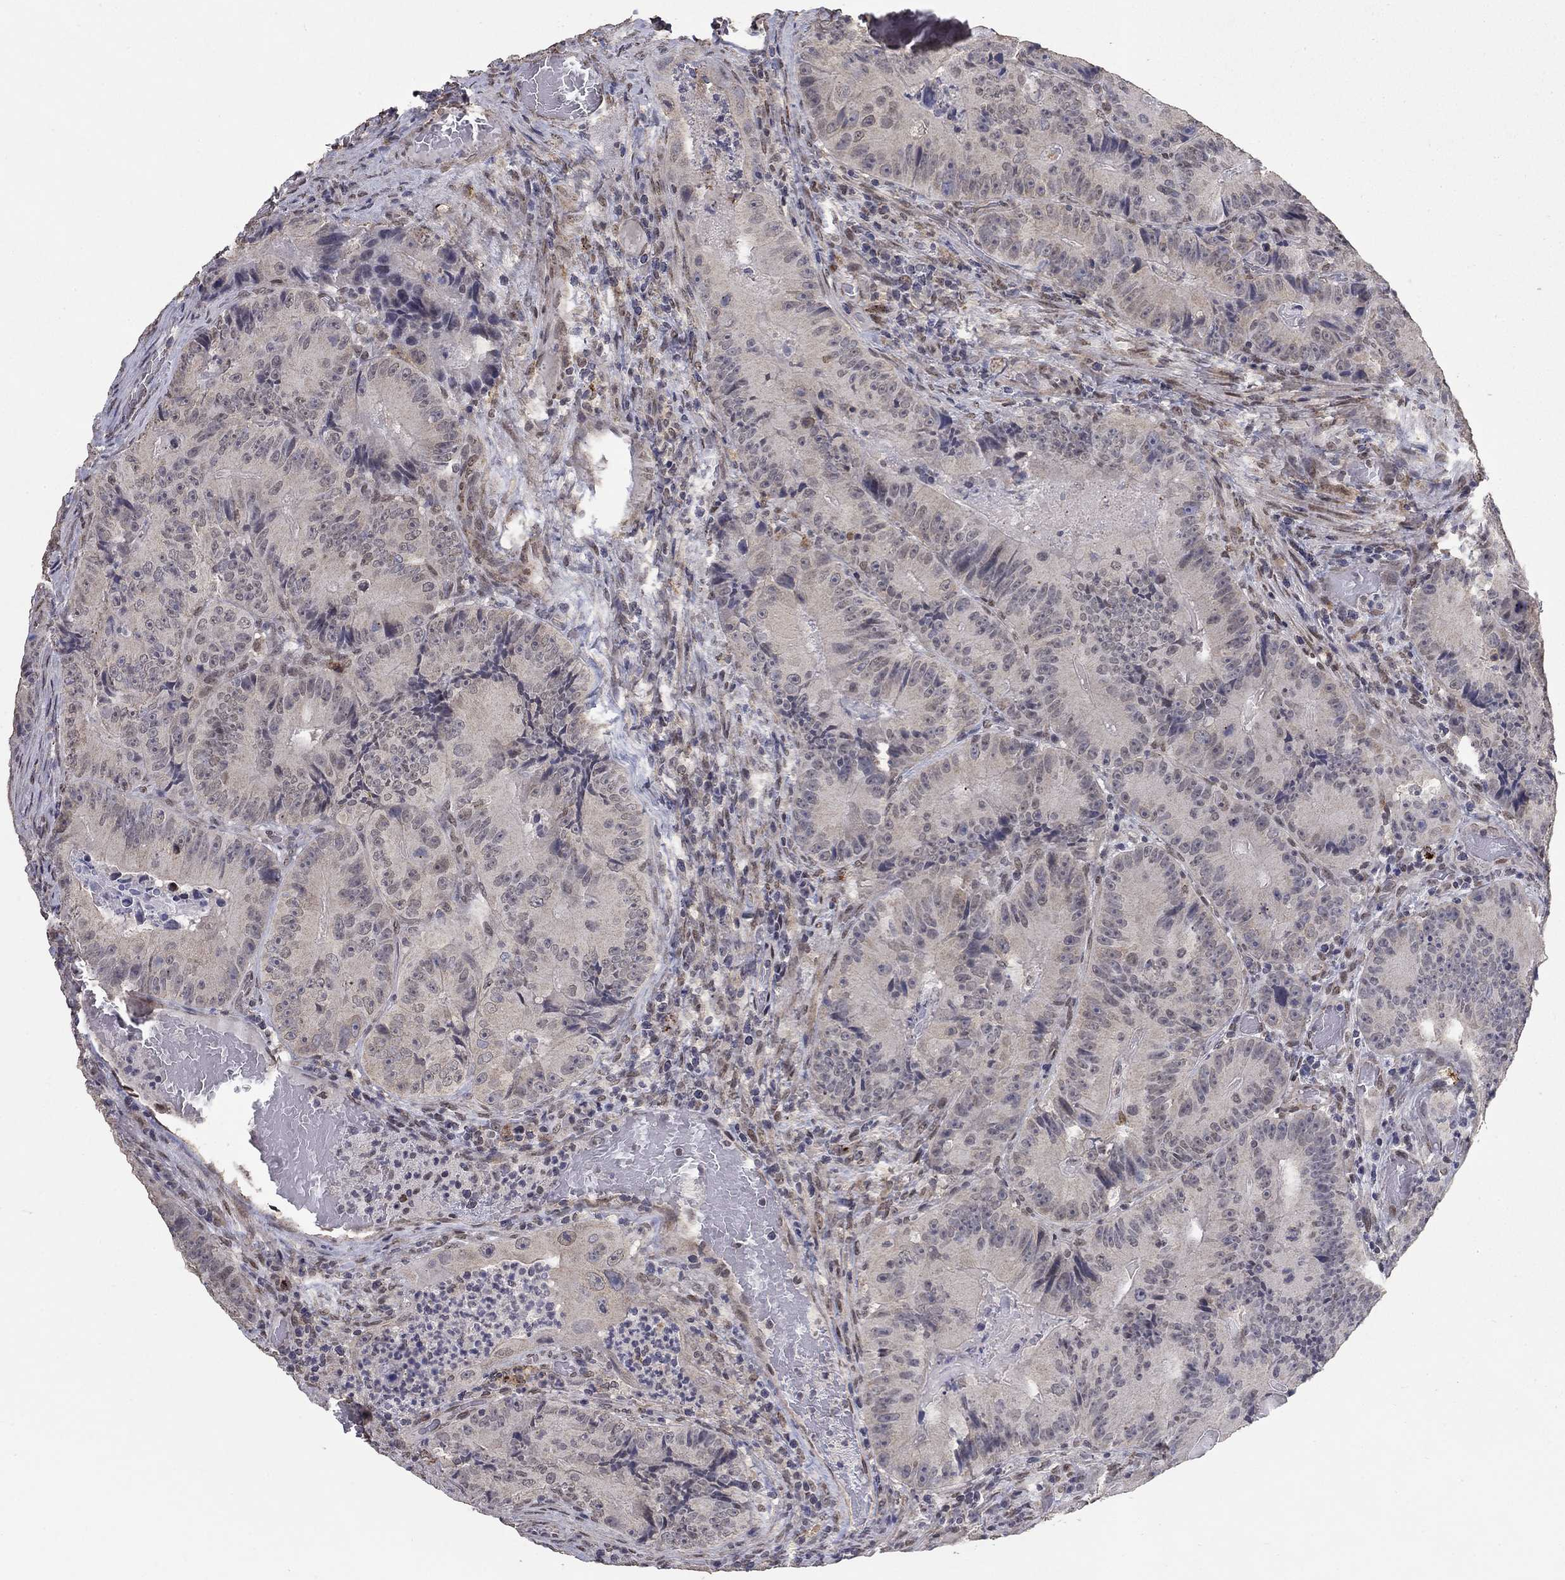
{"staining": {"intensity": "negative", "quantity": "none", "location": "none"}, "tissue": "colorectal cancer", "cell_type": "Tumor cells", "image_type": "cancer", "snomed": [{"axis": "morphology", "description": "Adenocarcinoma, NOS"}, {"axis": "topography", "description": "Colon"}], "caption": "The immunohistochemistry (IHC) photomicrograph has no significant staining in tumor cells of colorectal adenocarcinoma tissue.", "gene": "GRIA3", "patient": {"sex": "female", "age": 86}}